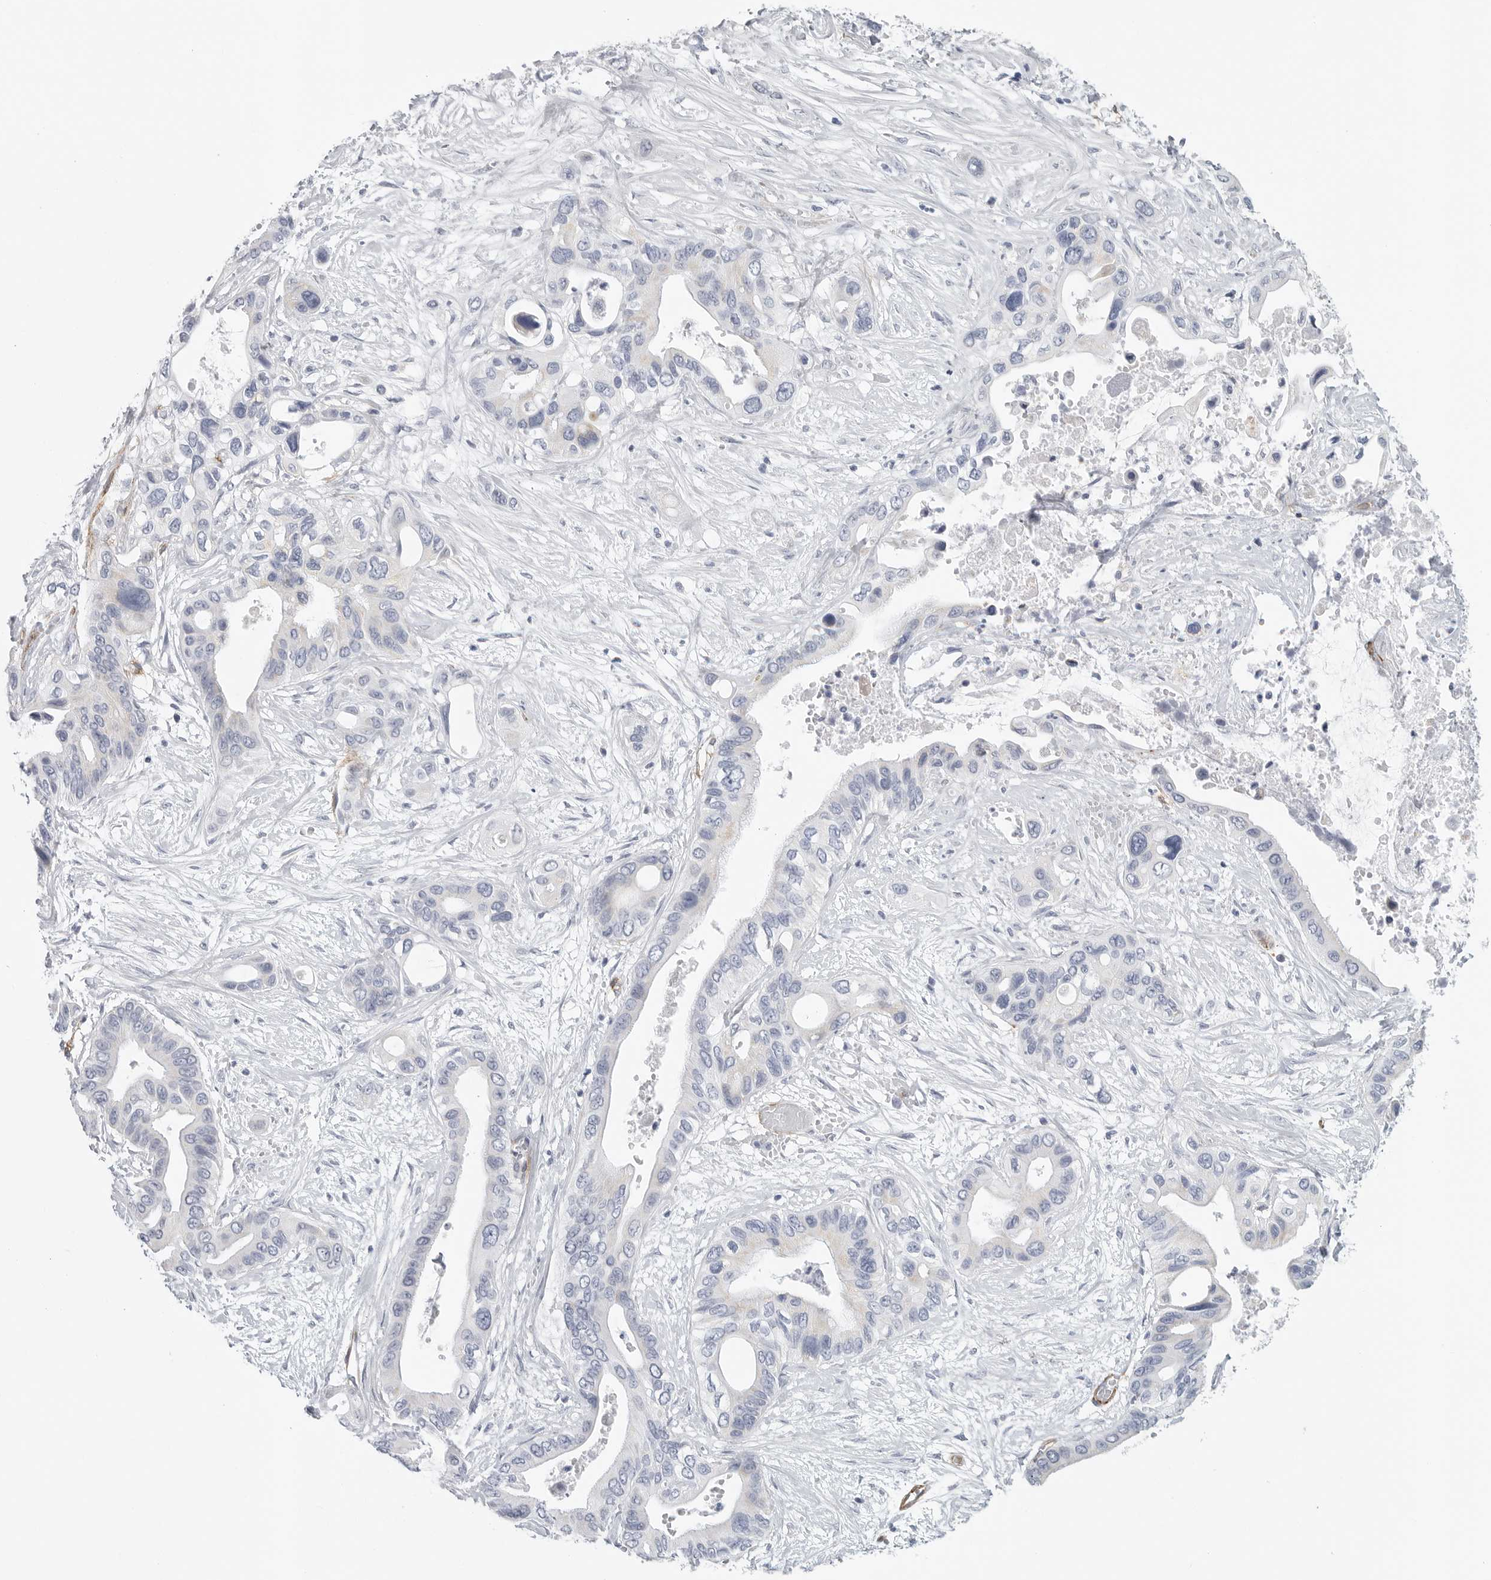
{"staining": {"intensity": "negative", "quantity": "none", "location": "none"}, "tissue": "pancreatic cancer", "cell_type": "Tumor cells", "image_type": "cancer", "snomed": [{"axis": "morphology", "description": "Adenocarcinoma, NOS"}, {"axis": "topography", "description": "Pancreas"}], "caption": "Micrograph shows no significant protein positivity in tumor cells of pancreatic cancer.", "gene": "TNR", "patient": {"sex": "male", "age": 66}}